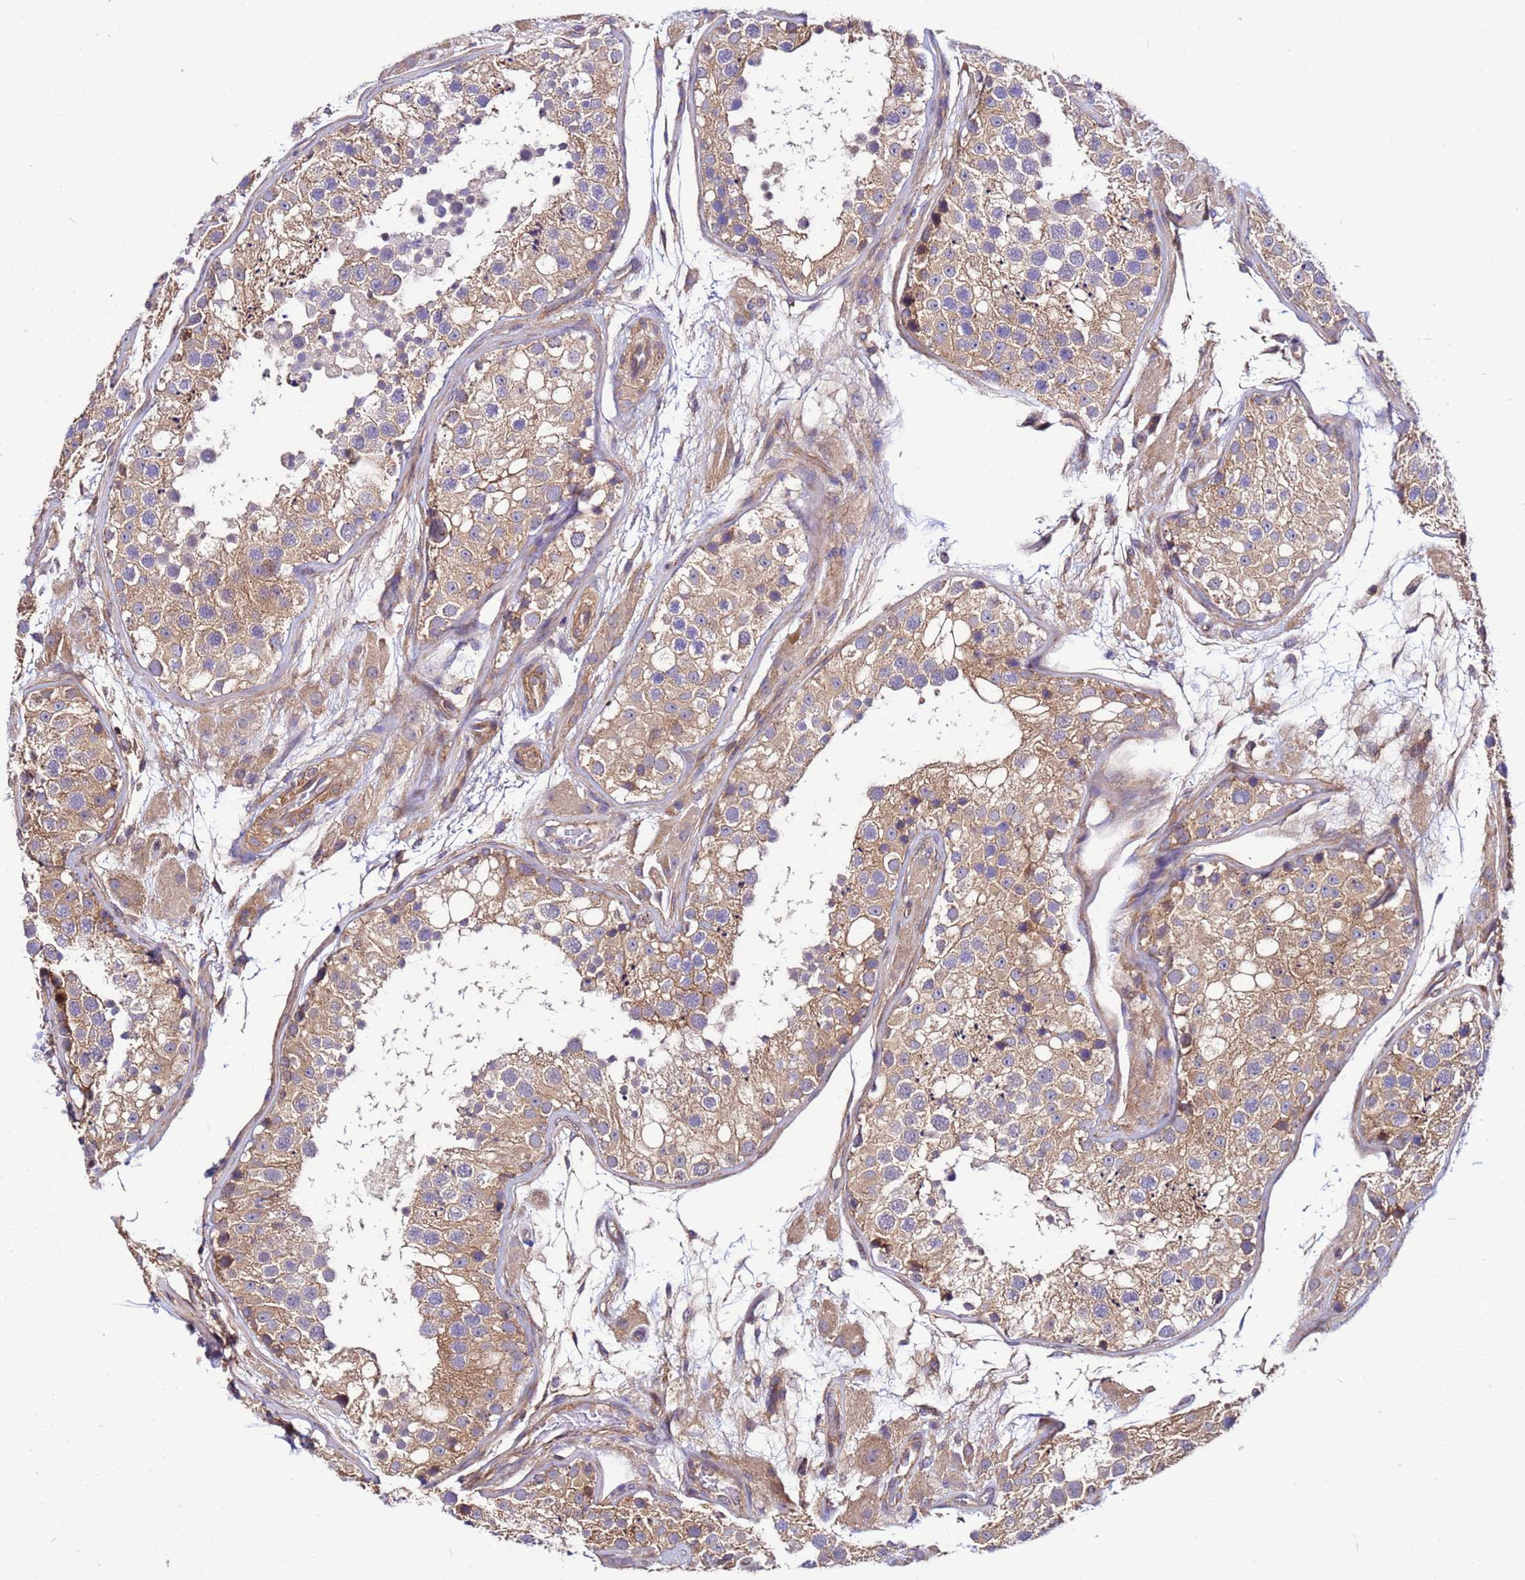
{"staining": {"intensity": "moderate", "quantity": ">75%", "location": "cytoplasmic/membranous"}, "tissue": "testis", "cell_type": "Cells in seminiferous ducts", "image_type": "normal", "snomed": [{"axis": "morphology", "description": "Normal tissue, NOS"}, {"axis": "topography", "description": "Testis"}], "caption": "Human testis stained with a brown dye demonstrates moderate cytoplasmic/membranous positive positivity in approximately >75% of cells in seminiferous ducts.", "gene": "STK38L", "patient": {"sex": "male", "age": 26}}